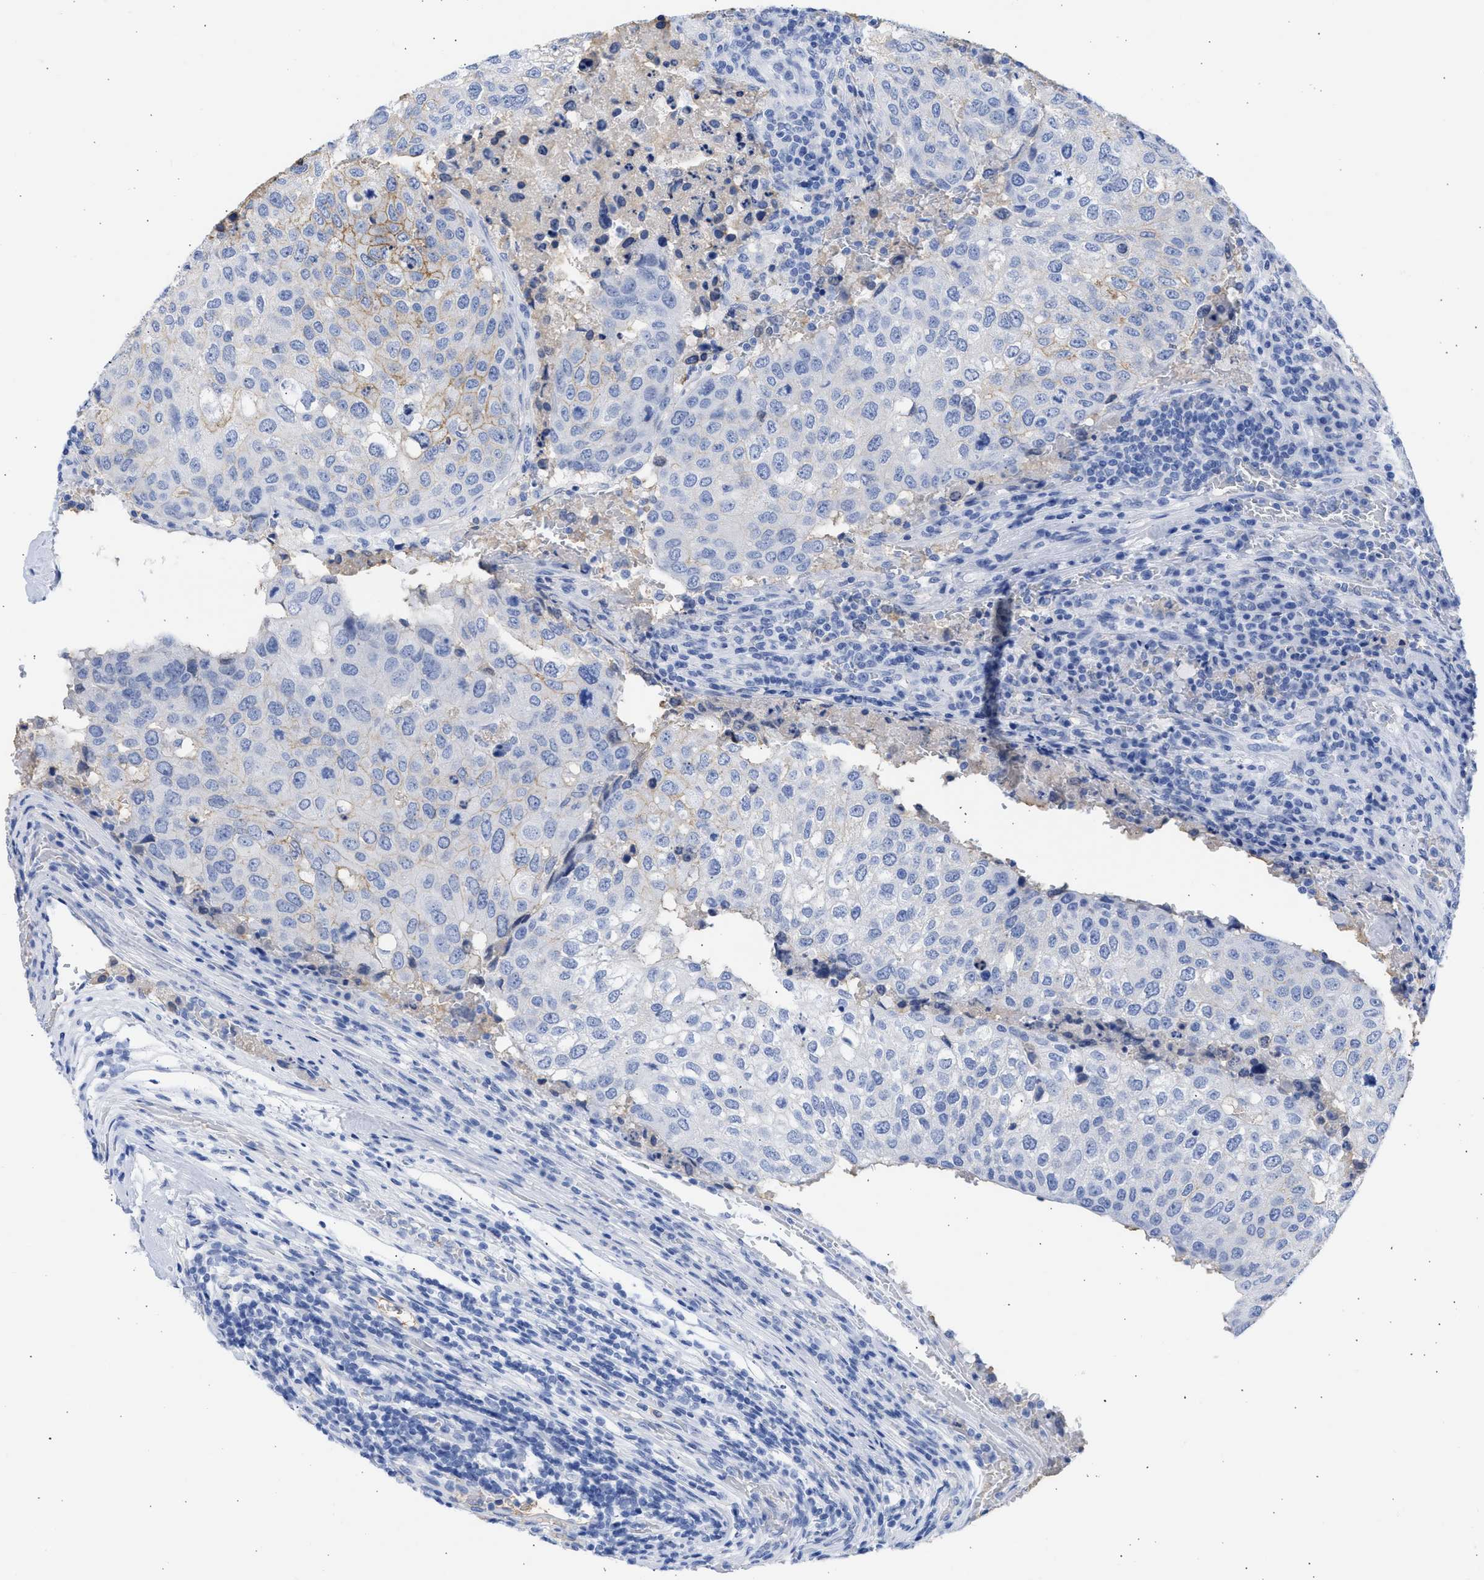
{"staining": {"intensity": "weak", "quantity": "<25%", "location": "cytoplasmic/membranous"}, "tissue": "urothelial cancer", "cell_type": "Tumor cells", "image_type": "cancer", "snomed": [{"axis": "morphology", "description": "Urothelial carcinoma, High grade"}, {"axis": "topography", "description": "Lymph node"}, {"axis": "topography", "description": "Urinary bladder"}], "caption": "A micrograph of human urothelial cancer is negative for staining in tumor cells.", "gene": "RSPH1", "patient": {"sex": "male", "age": 51}}